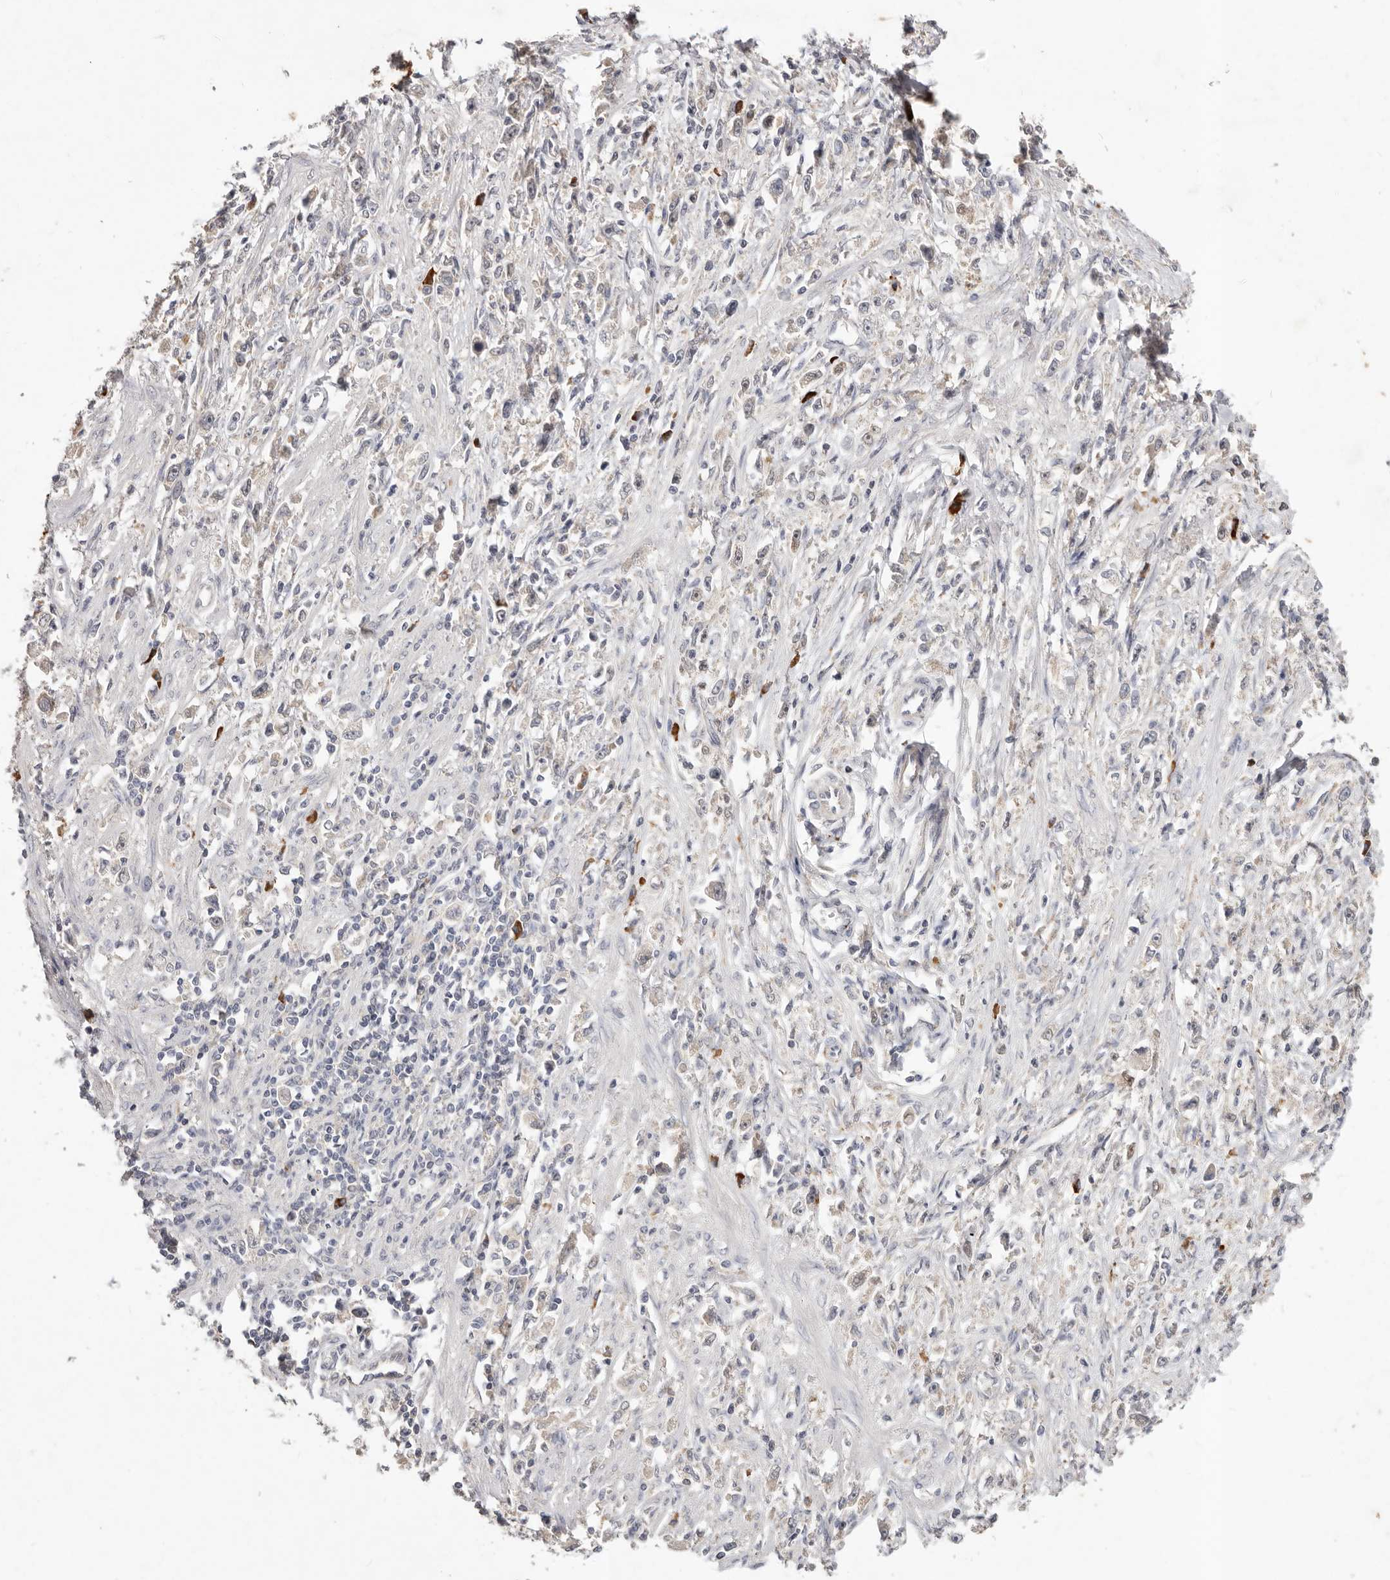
{"staining": {"intensity": "negative", "quantity": "none", "location": "none"}, "tissue": "stomach cancer", "cell_type": "Tumor cells", "image_type": "cancer", "snomed": [{"axis": "morphology", "description": "Adenocarcinoma, NOS"}, {"axis": "topography", "description": "Stomach"}], "caption": "Immunohistochemistry micrograph of neoplastic tissue: adenocarcinoma (stomach) stained with DAB displays no significant protein positivity in tumor cells.", "gene": "WDR77", "patient": {"sex": "female", "age": 59}}